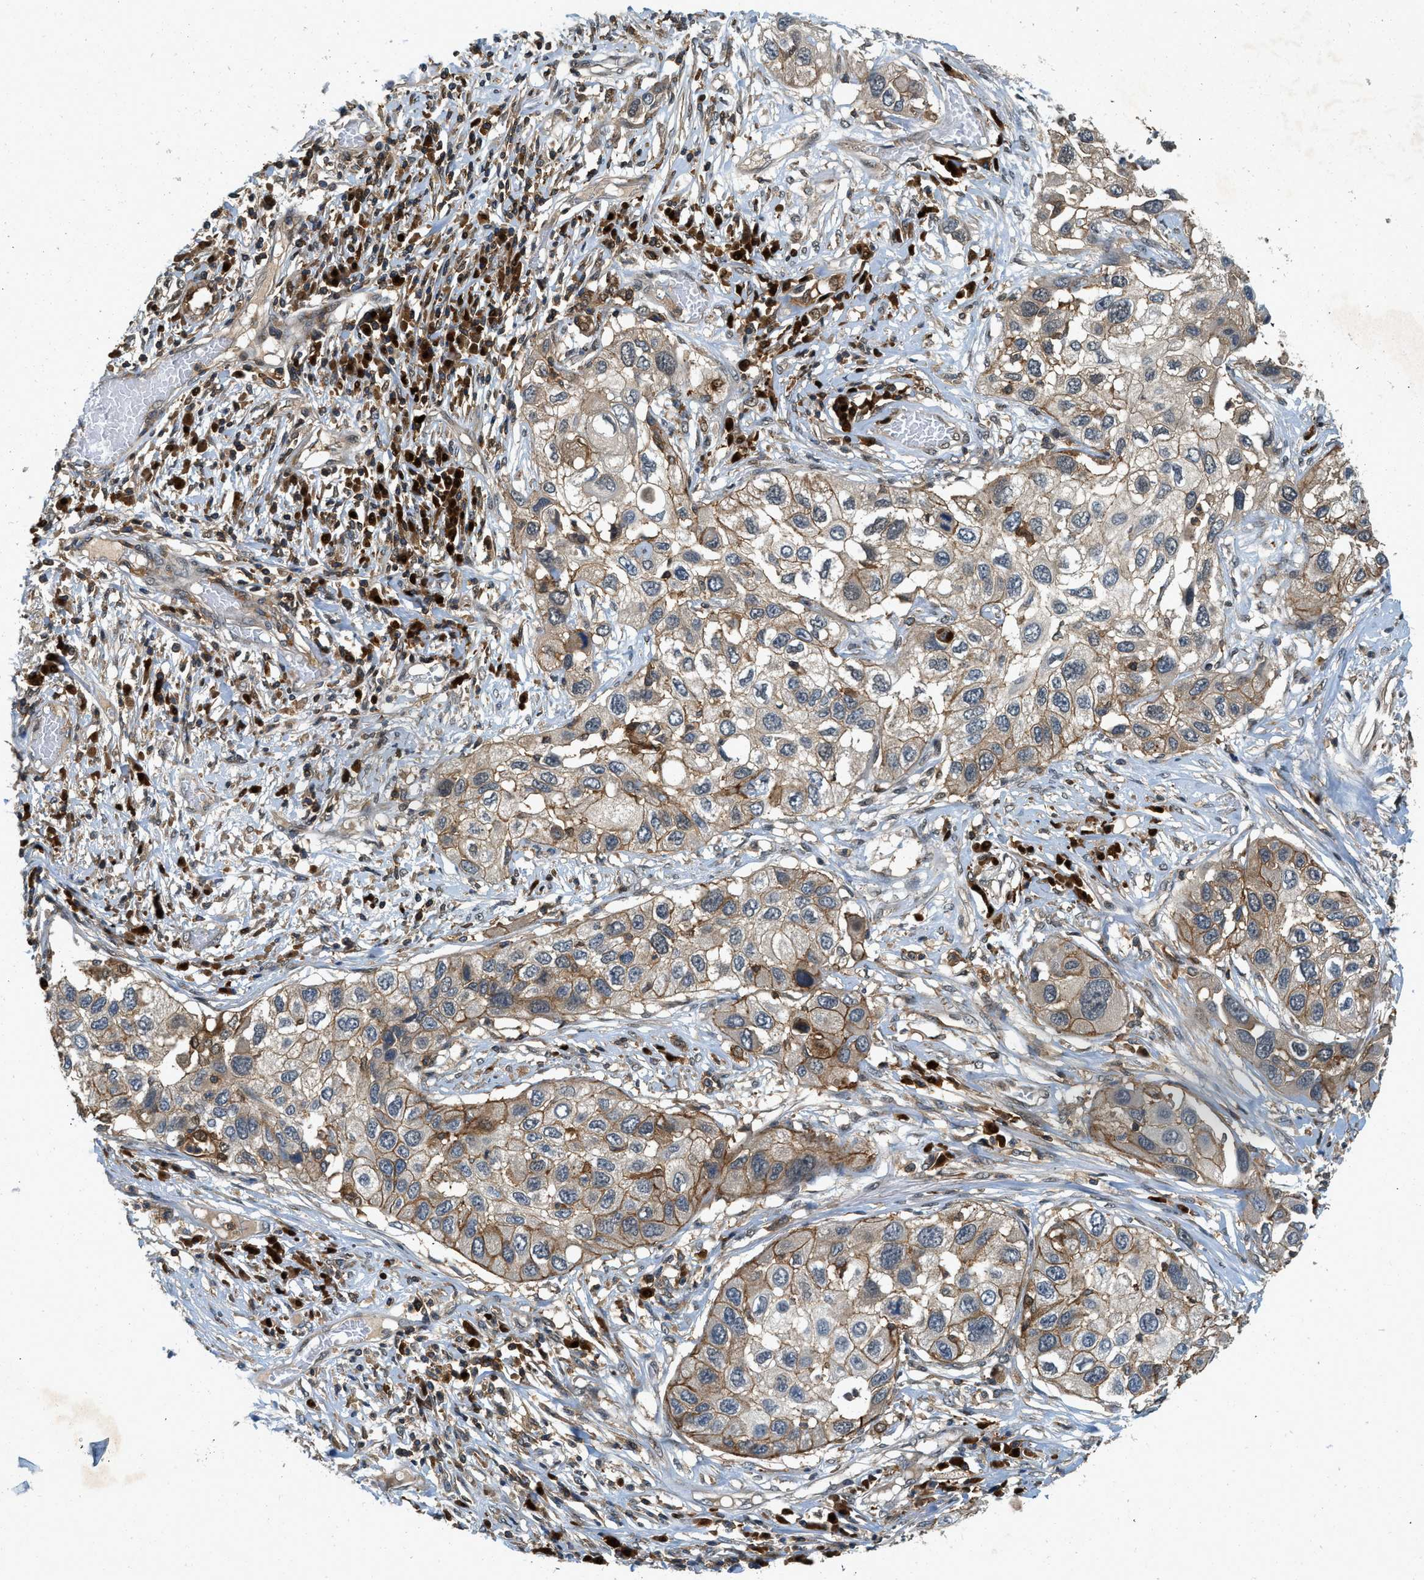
{"staining": {"intensity": "weak", "quantity": "25%-75%", "location": "cytoplasmic/membranous"}, "tissue": "lung cancer", "cell_type": "Tumor cells", "image_type": "cancer", "snomed": [{"axis": "morphology", "description": "Squamous cell carcinoma, NOS"}, {"axis": "topography", "description": "Lung"}], "caption": "Immunohistochemistry (IHC) photomicrograph of neoplastic tissue: human lung cancer (squamous cell carcinoma) stained using immunohistochemistry (IHC) demonstrates low levels of weak protein expression localized specifically in the cytoplasmic/membranous of tumor cells, appearing as a cytoplasmic/membranous brown color.", "gene": "GMPPB", "patient": {"sex": "male", "age": 71}}